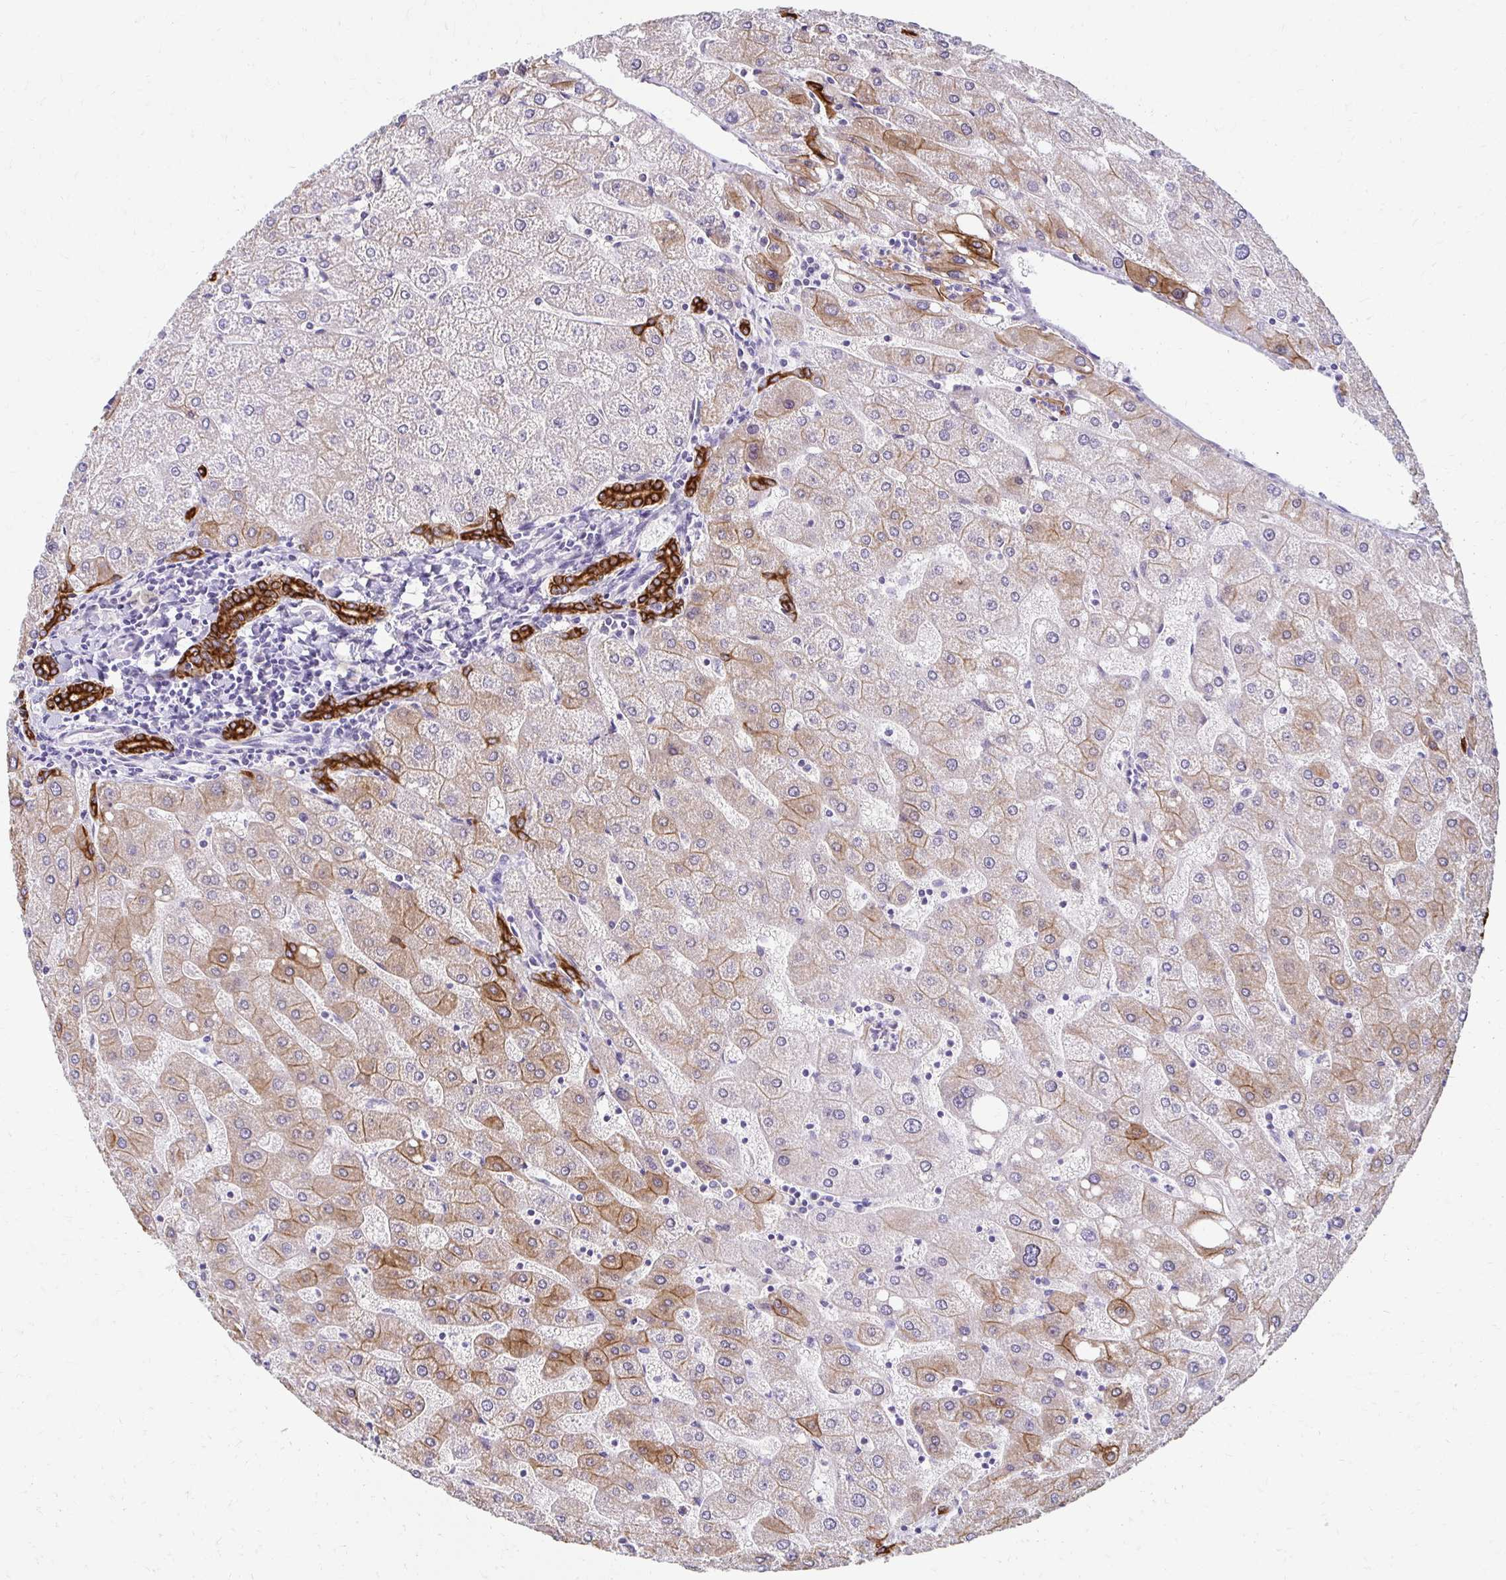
{"staining": {"intensity": "strong", "quantity": ">75%", "location": "cytoplasmic/membranous"}, "tissue": "liver", "cell_type": "Cholangiocytes", "image_type": "normal", "snomed": [{"axis": "morphology", "description": "Normal tissue, NOS"}, {"axis": "topography", "description": "Liver"}], "caption": "The micrograph demonstrates a brown stain indicating the presence of a protein in the cytoplasmic/membranous of cholangiocytes in liver. (Stains: DAB (3,3'-diaminobenzidine) in brown, nuclei in blue, Microscopy: brightfield microscopy at high magnification).", "gene": "C1QTNF2", "patient": {"sex": "male", "age": 67}}